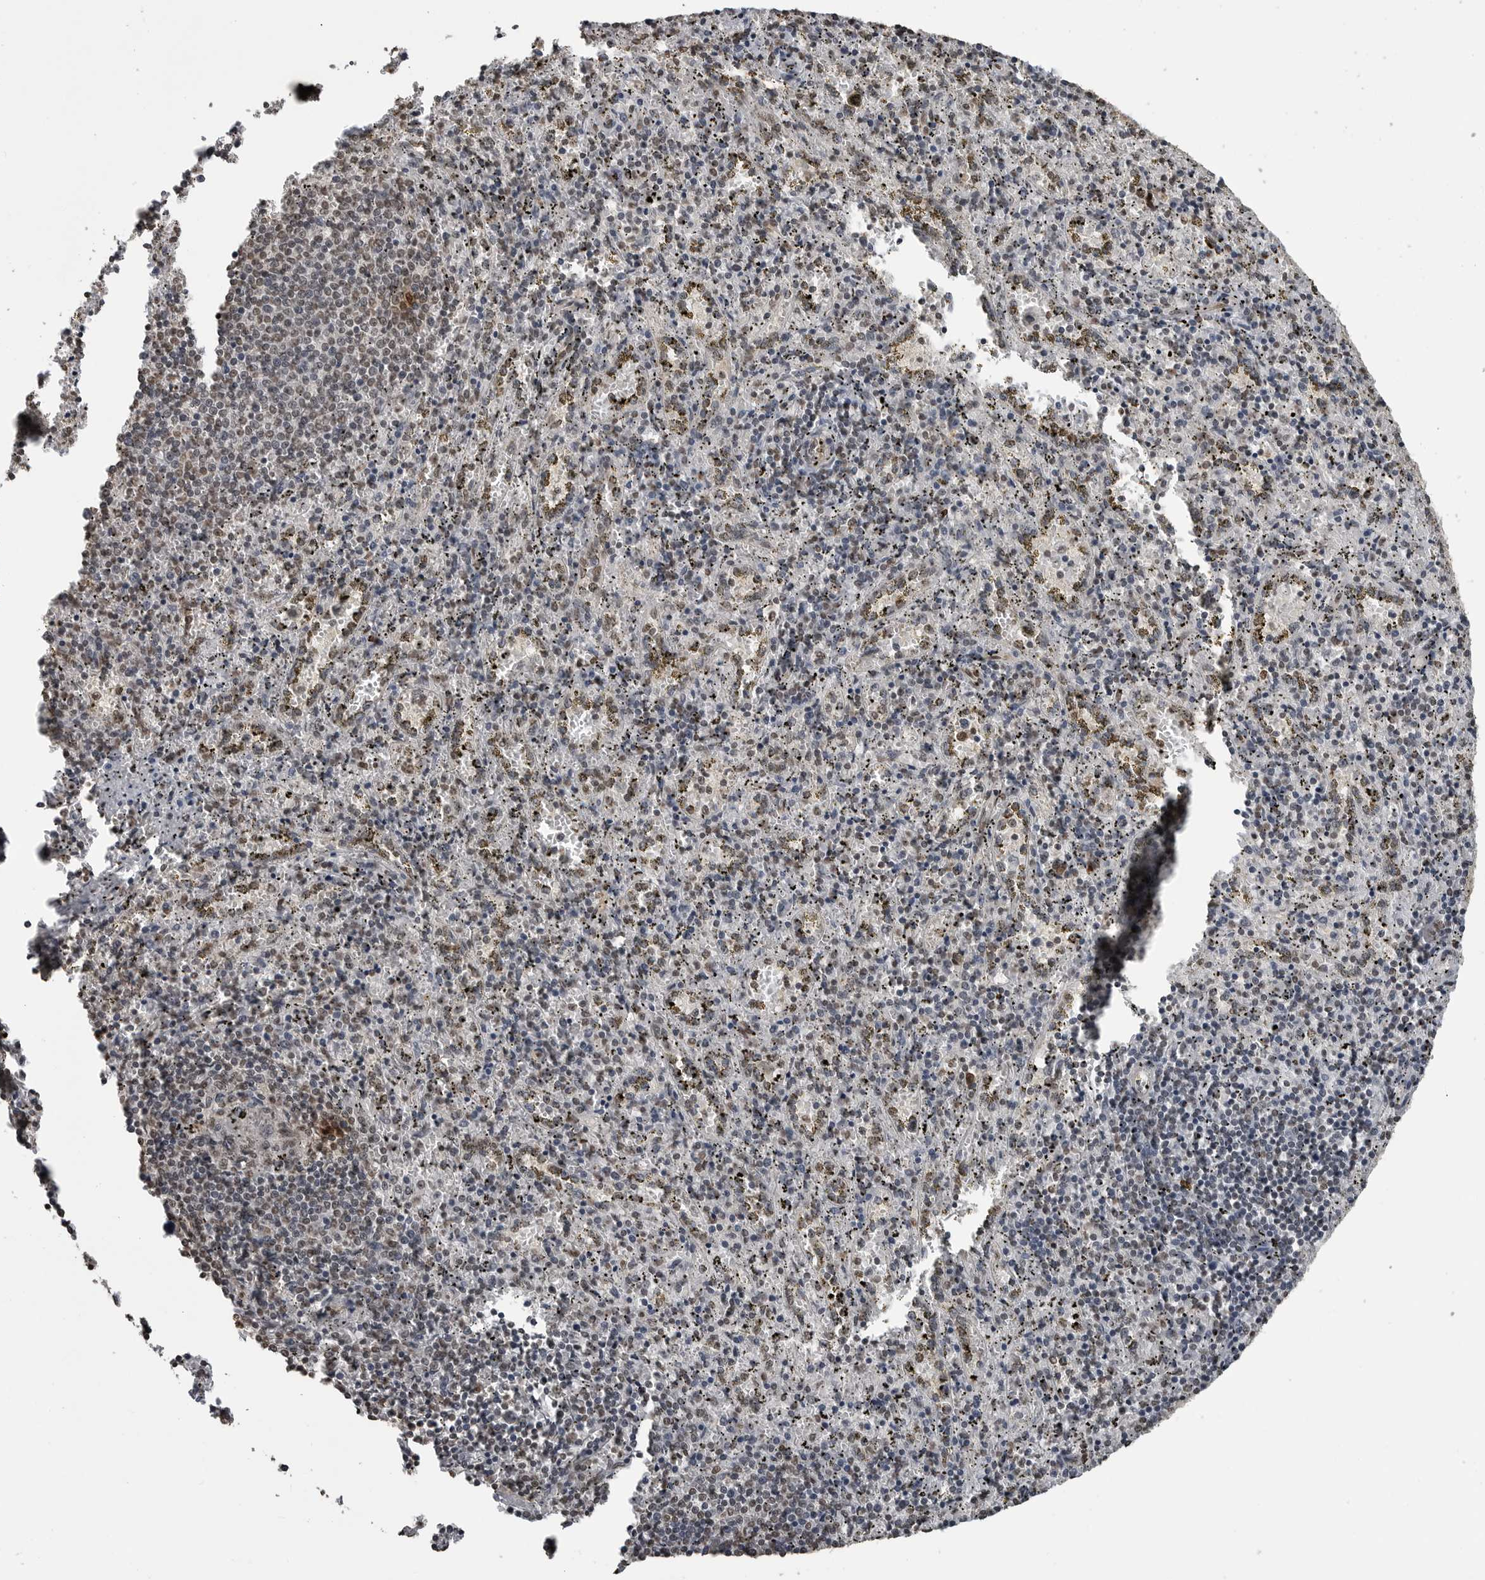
{"staining": {"intensity": "weak", "quantity": "25%-75%", "location": "nuclear"}, "tissue": "spleen", "cell_type": "Cells in red pulp", "image_type": "normal", "snomed": [{"axis": "morphology", "description": "Normal tissue, NOS"}, {"axis": "topography", "description": "Spleen"}], "caption": "Protein expression analysis of benign spleen reveals weak nuclear staining in about 25%-75% of cells in red pulp.", "gene": "SMAD2", "patient": {"sex": "male", "age": 11}}